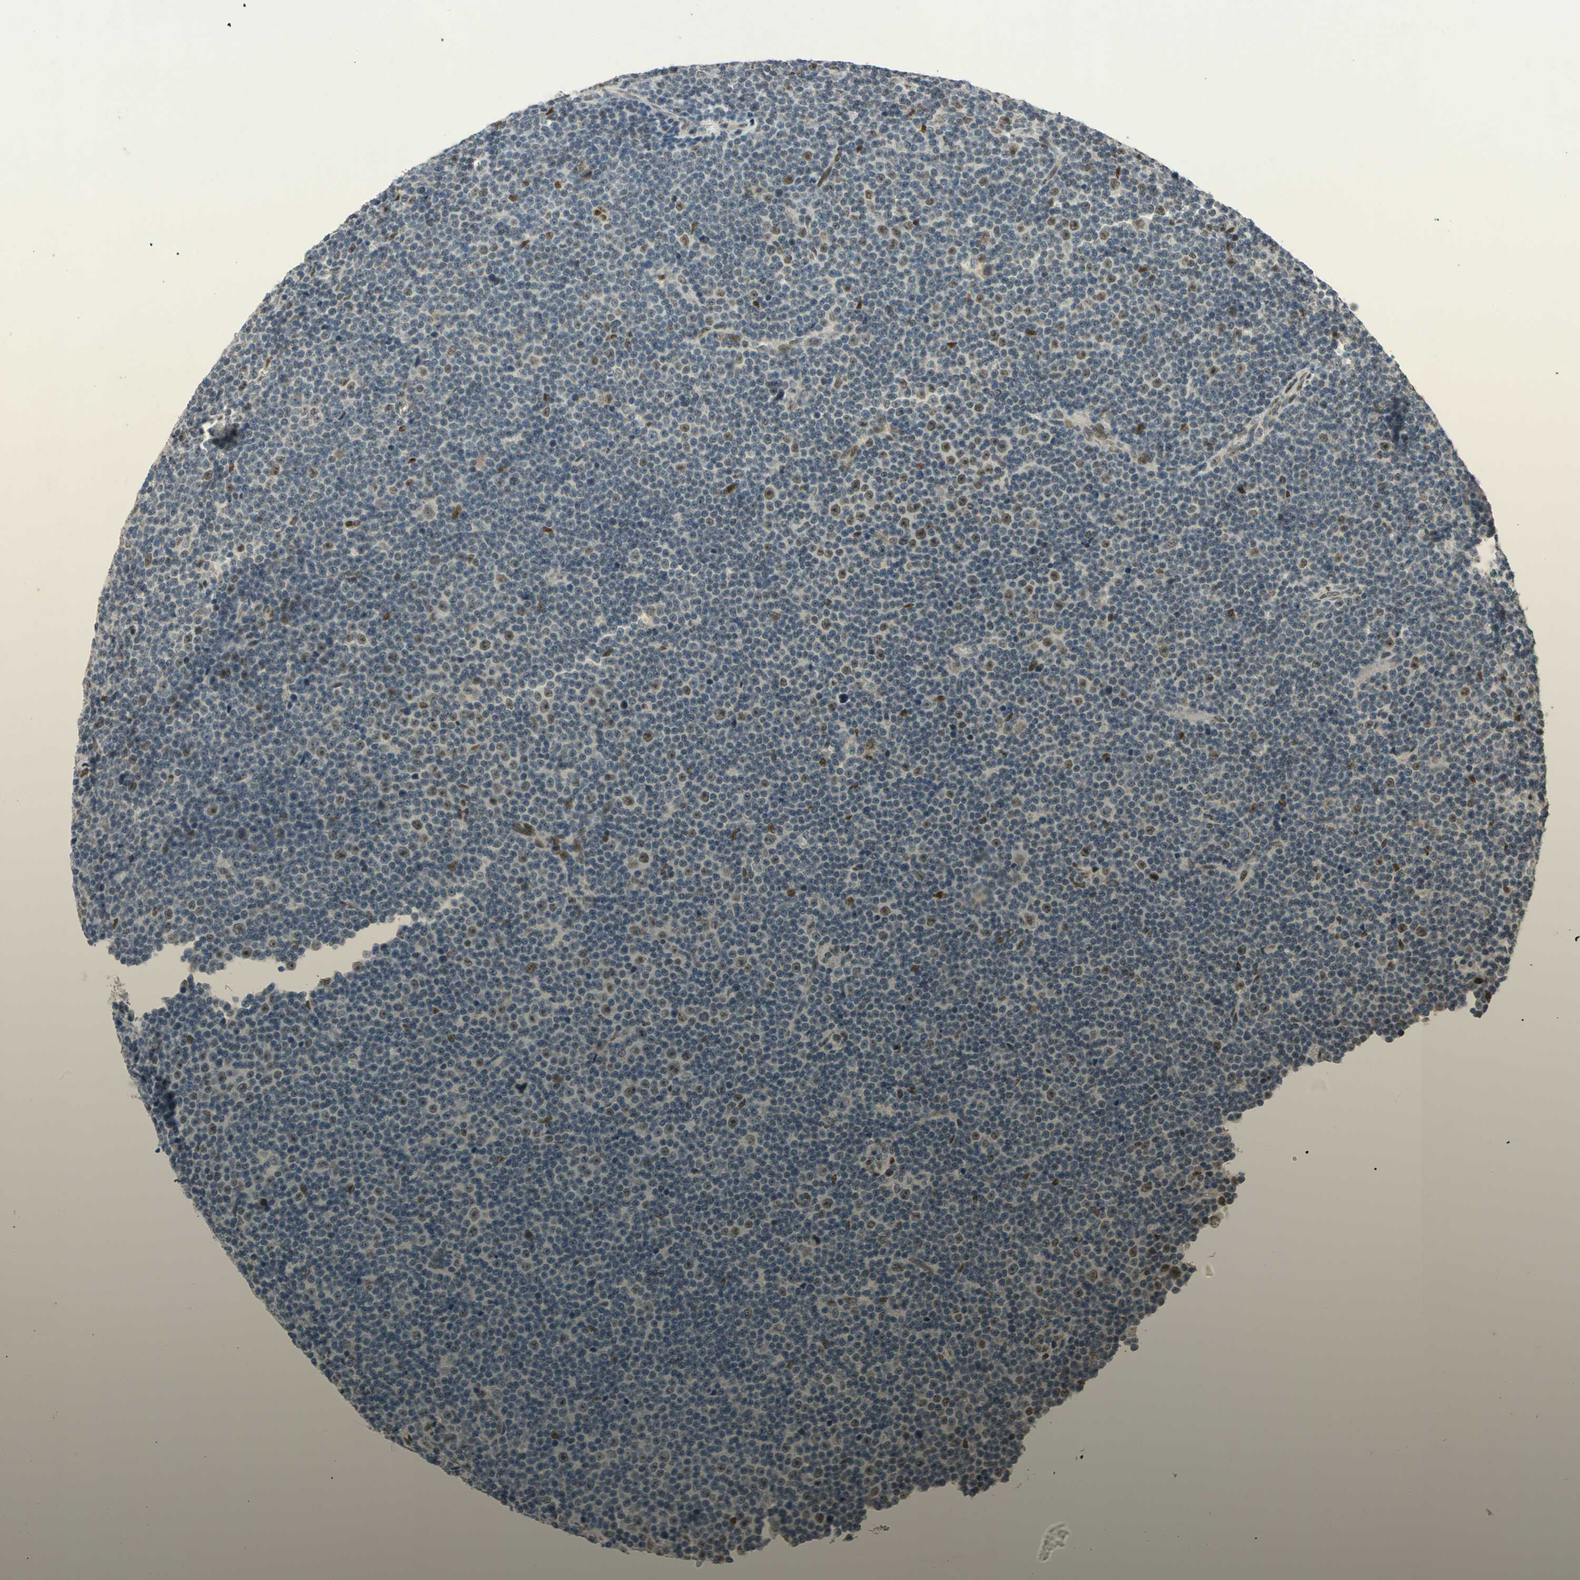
{"staining": {"intensity": "moderate", "quantity": "<25%", "location": "nuclear"}, "tissue": "lymphoma", "cell_type": "Tumor cells", "image_type": "cancer", "snomed": [{"axis": "morphology", "description": "Malignant lymphoma, non-Hodgkin's type, Low grade"}, {"axis": "topography", "description": "Lymph node"}], "caption": "Protein staining of low-grade malignant lymphoma, non-Hodgkin's type tissue shows moderate nuclear positivity in approximately <25% of tumor cells.", "gene": "RIOX2", "patient": {"sex": "female", "age": 67}}